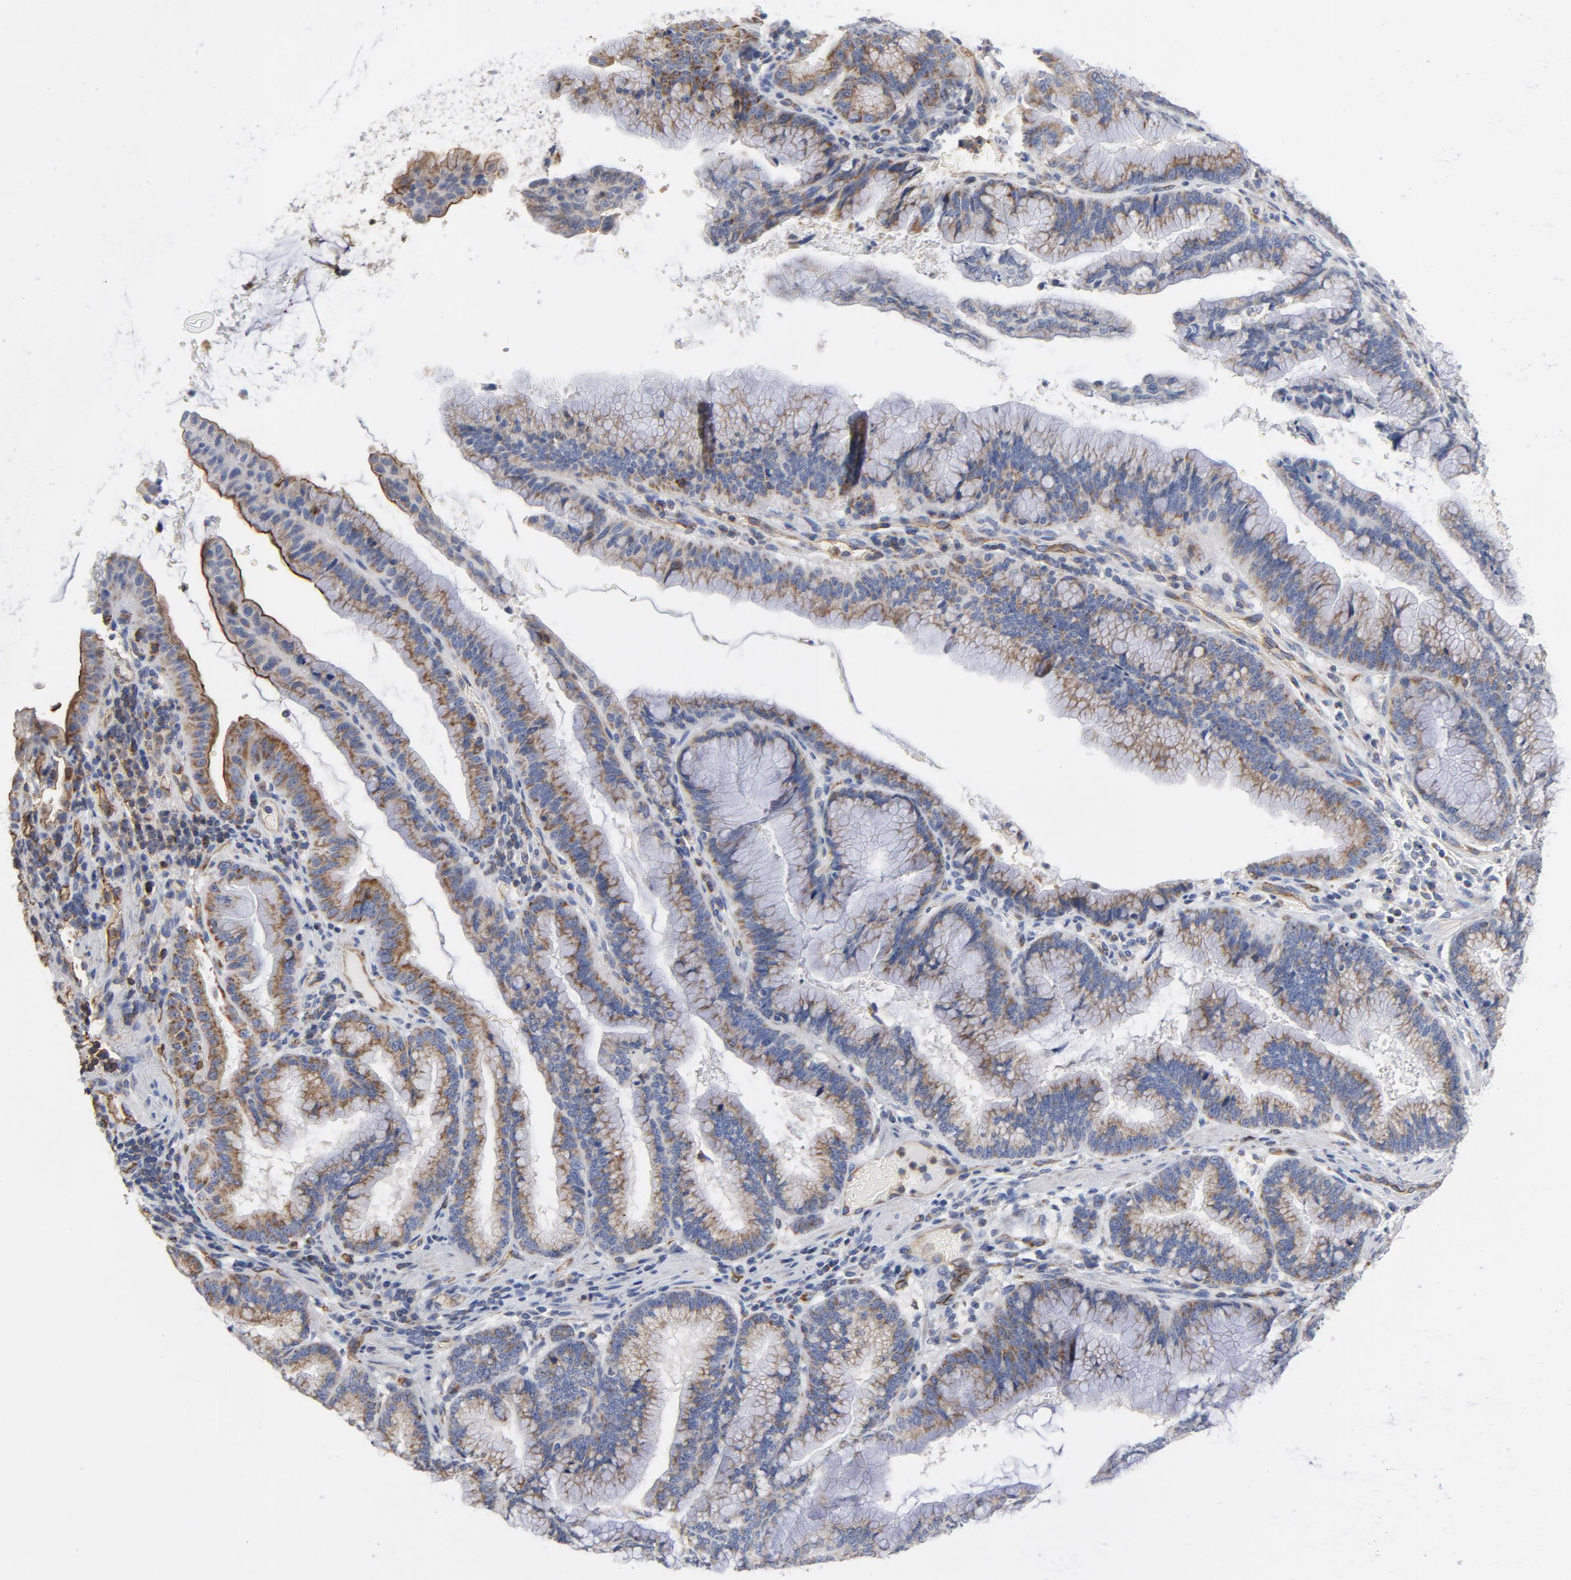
{"staining": {"intensity": "weak", "quantity": ">75%", "location": "cytoplasmic/membranous"}, "tissue": "pancreatic cancer", "cell_type": "Tumor cells", "image_type": "cancer", "snomed": [{"axis": "morphology", "description": "Adenocarcinoma, NOS"}, {"axis": "topography", "description": "Pancreas"}], "caption": "A high-resolution micrograph shows IHC staining of adenocarcinoma (pancreatic), which reveals weak cytoplasmic/membranous positivity in approximately >75% of tumor cells.", "gene": "OXA1L", "patient": {"sex": "female", "age": 64}}